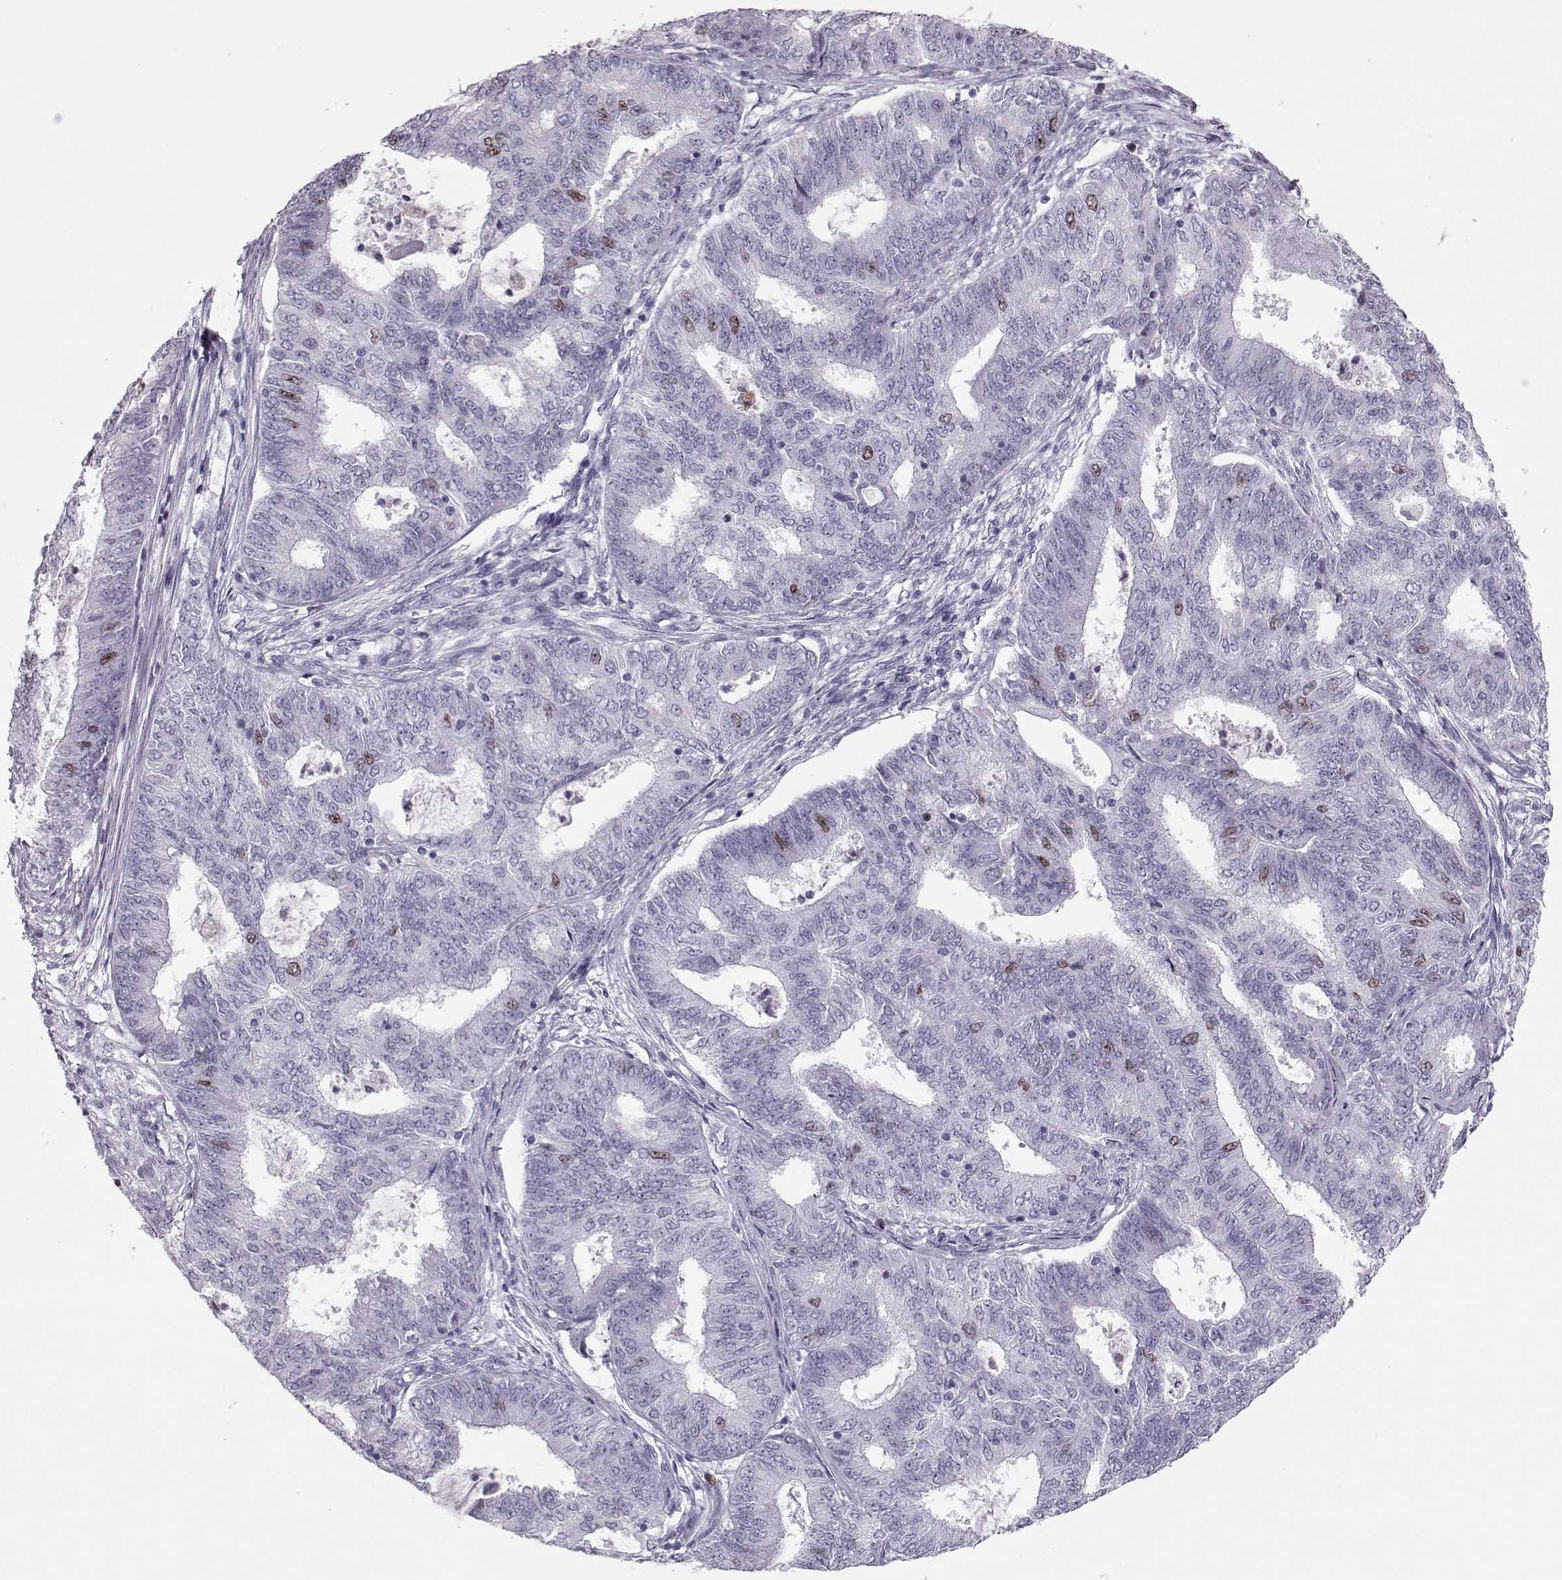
{"staining": {"intensity": "moderate", "quantity": "<25%", "location": "nuclear"}, "tissue": "endometrial cancer", "cell_type": "Tumor cells", "image_type": "cancer", "snomed": [{"axis": "morphology", "description": "Adenocarcinoma, NOS"}, {"axis": "topography", "description": "Endometrium"}], "caption": "Immunohistochemistry (IHC) staining of endometrial adenocarcinoma, which displays low levels of moderate nuclear expression in about <25% of tumor cells indicating moderate nuclear protein positivity. The staining was performed using DAB (3,3'-diaminobenzidine) (brown) for protein detection and nuclei were counterstained in hematoxylin (blue).", "gene": "SGO1", "patient": {"sex": "female", "age": 62}}